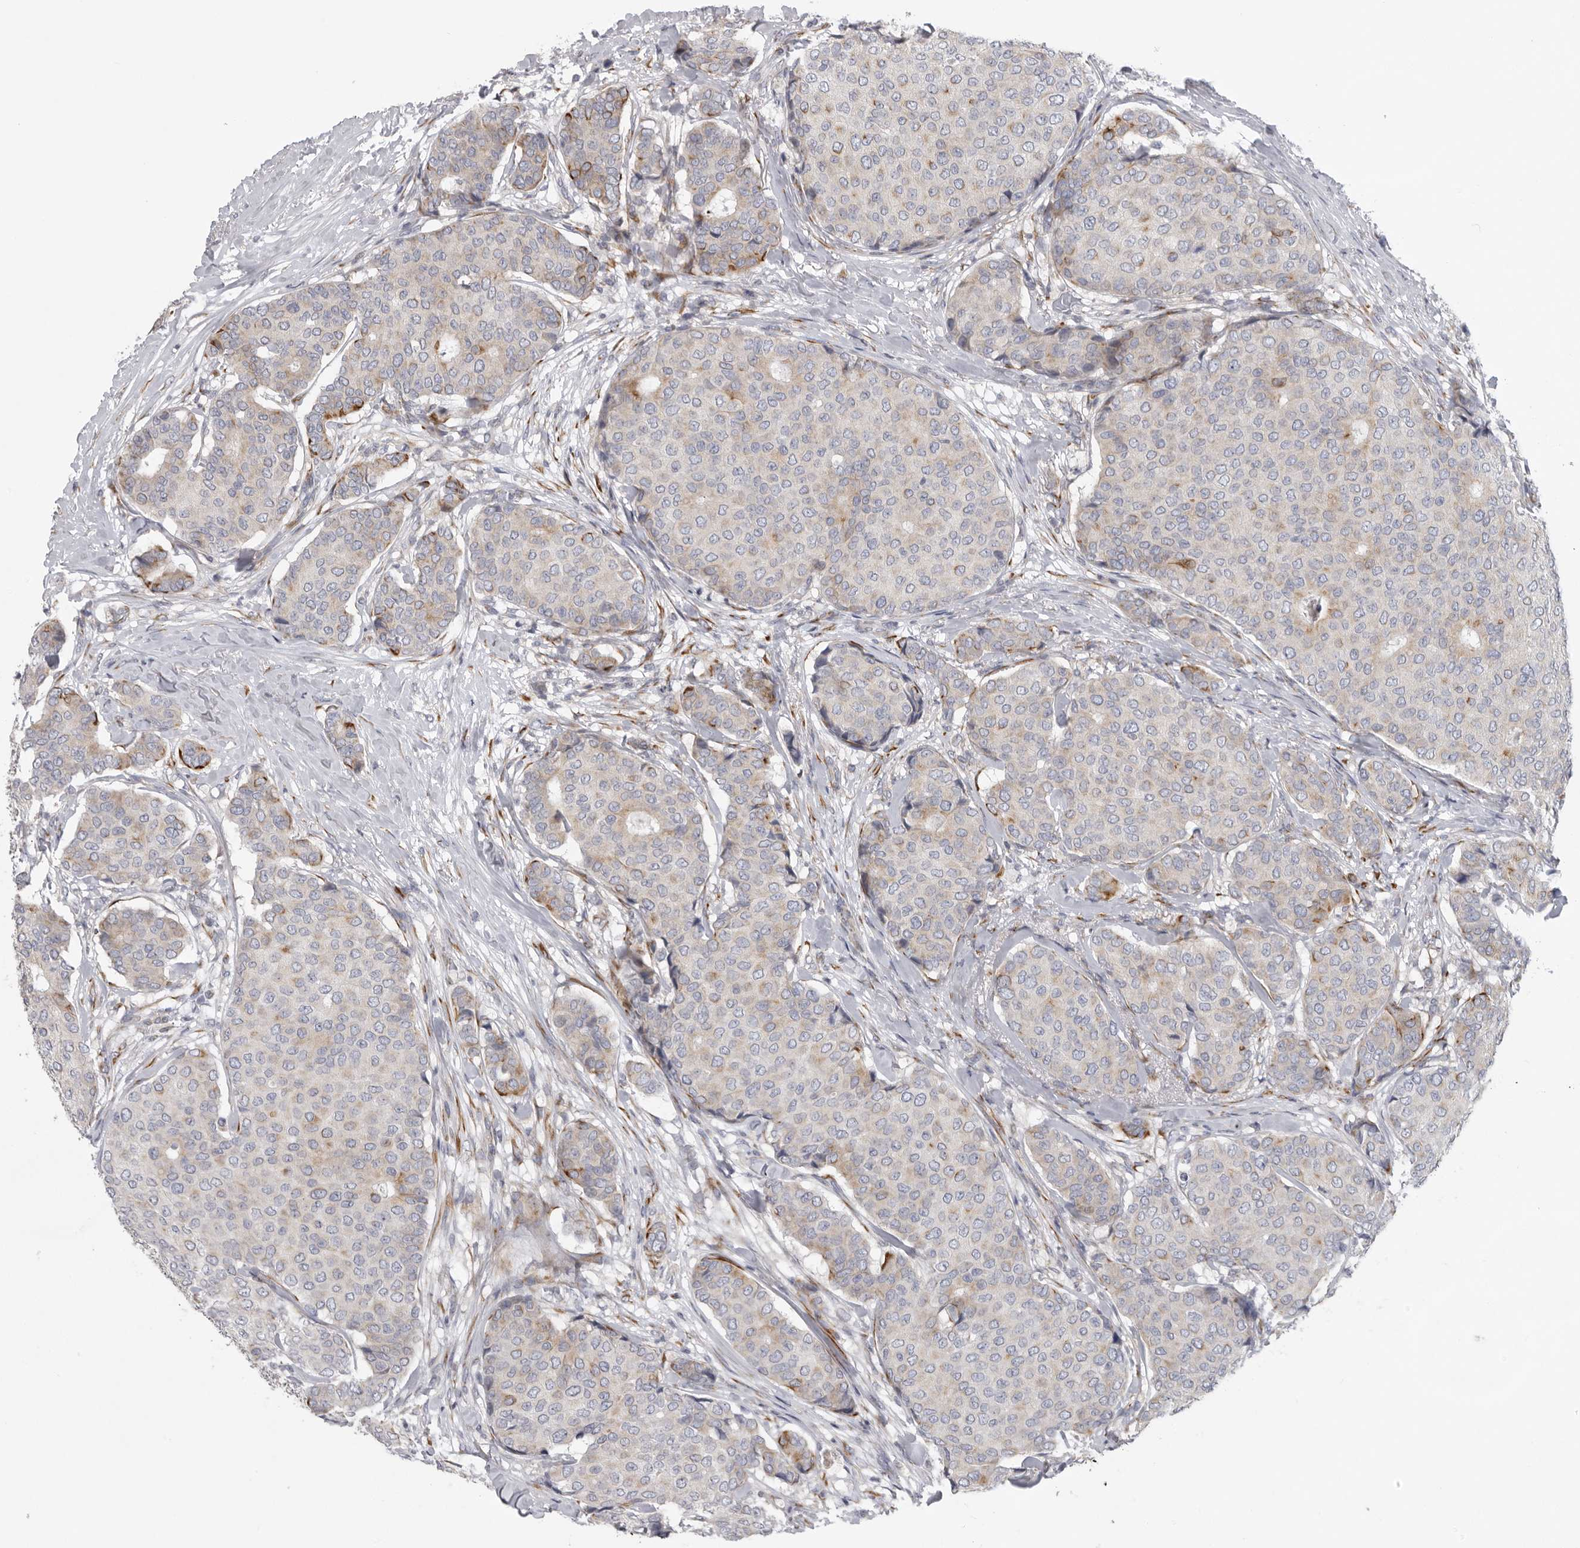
{"staining": {"intensity": "moderate", "quantity": "<25%", "location": "cytoplasmic/membranous"}, "tissue": "breast cancer", "cell_type": "Tumor cells", "image_type": "cancer", "snomed": [{"axis": "morphology", "description": "Duct carcinoma"}, {"axis": "topography", "description": "Breast"}], "caption": "Human breast cancer (infiltrating ductal carcinoma) stained for a protein (brown) displays moderate cytoplasmic/membranous positive expression in approximately <25% of tumor cells.", "gene": "USP24", "patient": {"sex": "female", "age": 75}}